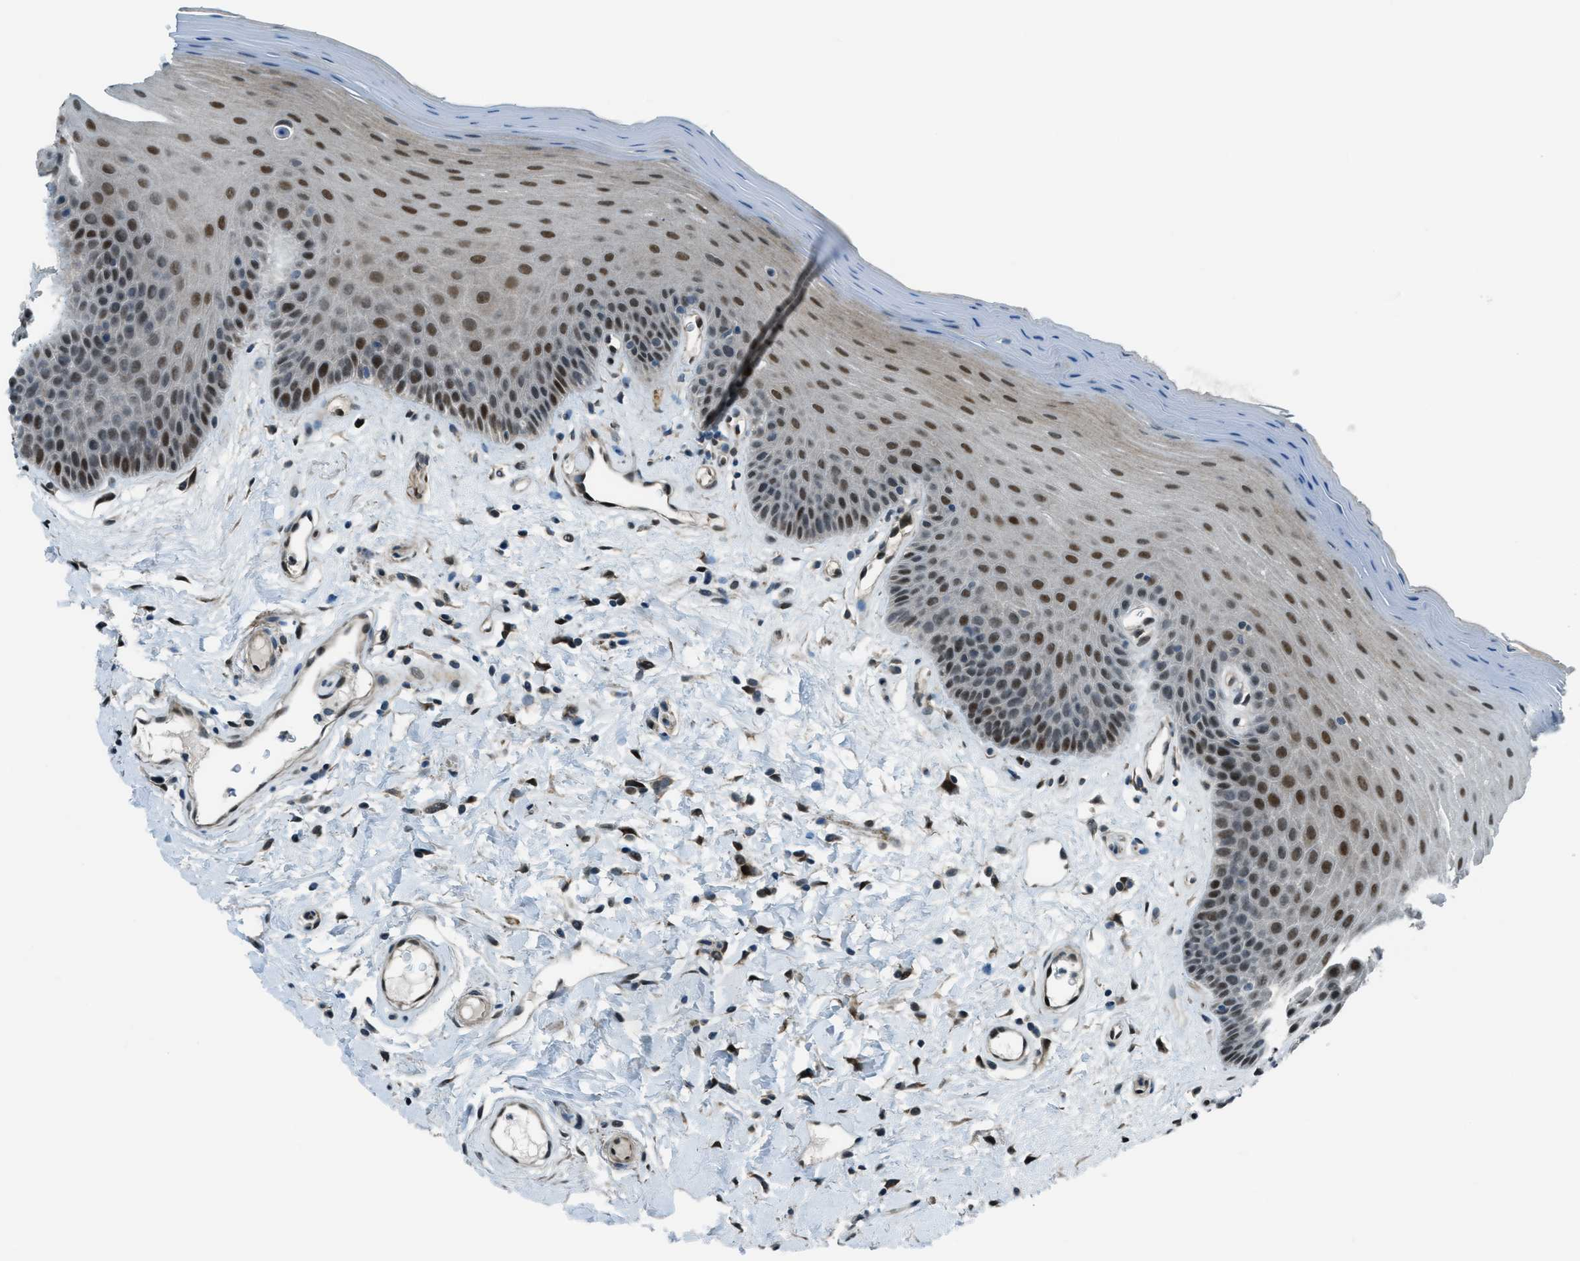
{"staining": {"intensity": "moderate", "quantity": ">75%", "location": "nuclear"}, "tissue": "oral mucosa", "cell_type": "Squamous epithelial cells", "image_type": "normal", "snomed": [{"axis": "morphology", "description": "Normal tissue, NOS"}, {"axis": "morphology", "description": "Squamous cell carcinoma, NOS"}, {"axis": "topography", "description": "Skeletal muscle"}, {"axis": "topography", "description": "Adipose tissue"}, {"axis": "topography", "description": "Vascular tissue"}, {"axis": "topography", "description": "Oral tissue"}, {"axis": "topography", "description": "Peripheral nerve tissue"}, {"axis": "topography", "description": "Head-Neck"}], "caption": "Oral mucosa stained for a protein demonstrates moderate nuclear positivity in squamous epithelial cells. (DAB (3,3'-diaminobenzidine) IHC, brown staining for protein, blue staining for nuclei).", "gene": "NPEPL1", "patient": {"sex": "male", "age": 71}}